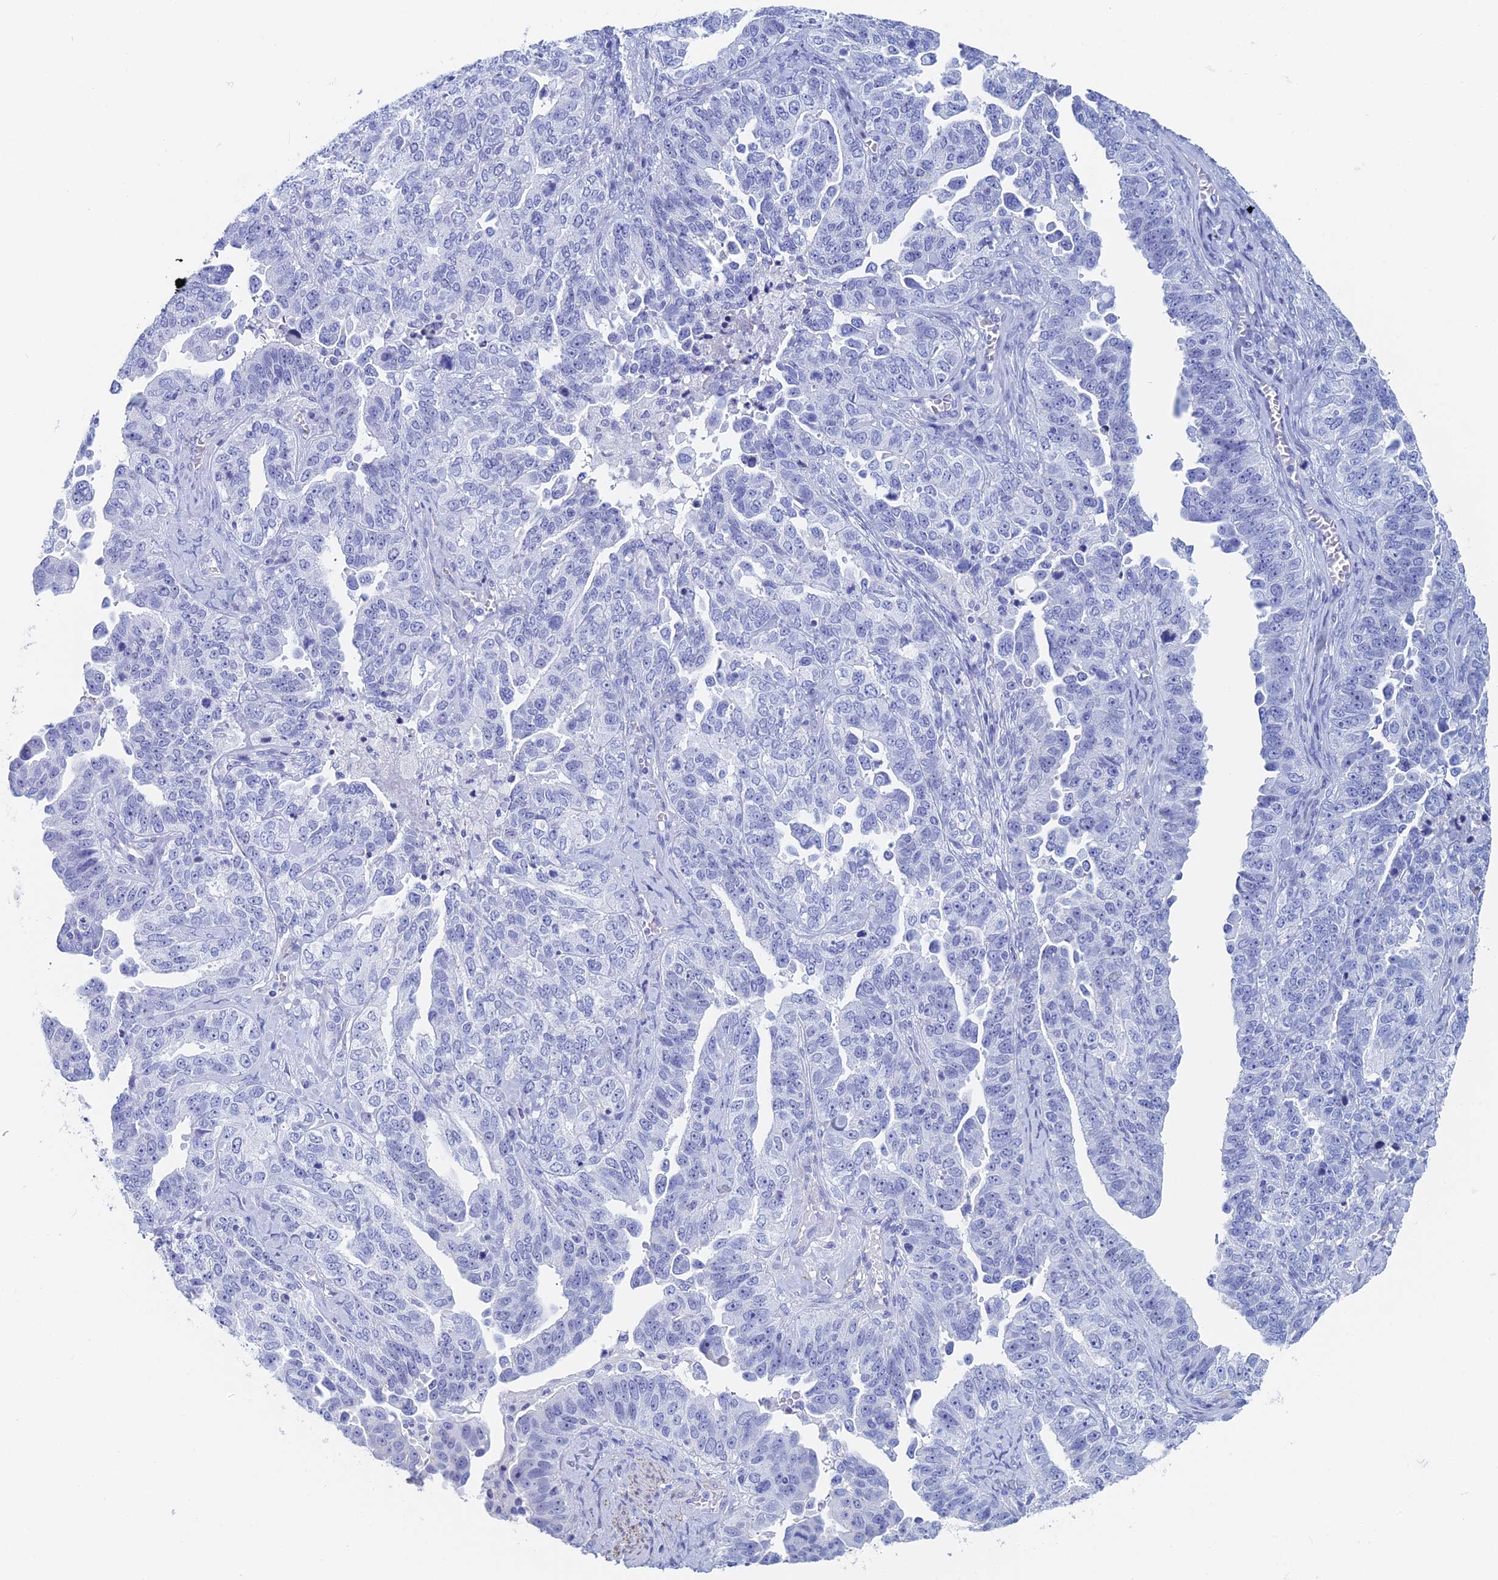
{"staining": {"intensity": "negative", "quantity": "none", "location": "none"}, "tissue": "ovarian cancer", "cell_type": "Tumor cells", "image_type": "cancer", "snomed": [{"axis": "morphology", "description": "Carcinoma, endometroid"}, {"axis": "topography", "description": "Ovary"}], "caption": "Immunohistochemical staining of ovarian cancer (endometroid carcinoma) shows no significant positivity in tumor cells.", "gene": "KCNK18", "patient": {"sex": "female", "age": 62}}